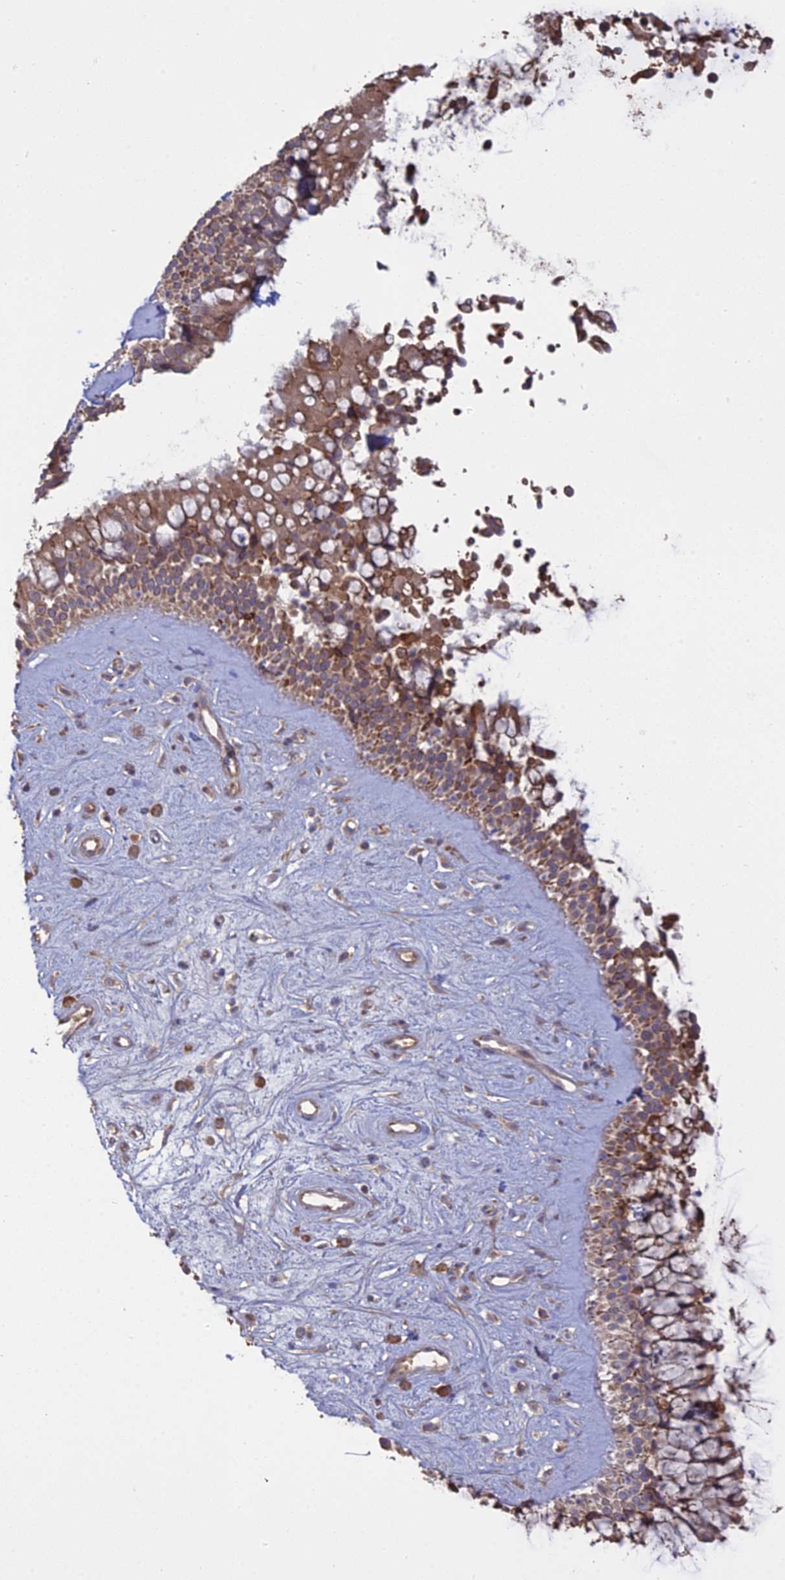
{"staining": {"intensity": "moderate", "quantity": "25%-75%", "location": "cytoplasmic/membranous"}, "tissue": "nasopharynx", "cell_type": "Respiratory epithelial cells", "image_type": "normal", "snomed": [{"axis": "morphology", "description": "Normal tissue, NOS"}, {"axis": "topography", "description": "Nasopharynx"}], "caption": "The histopathology image displays a brown stain indicating the presence of a protein in the cytoplasmic/membranous of respiratory epithelial cells in nasopharynx. The staining was performed using DAB to visualize the protein expression in brown, while the nuclei were stained in blue with hematoxylin (Magnification: 20x).", "gene": "PPIC", "patient": {"sex": "male", "age": 32}}